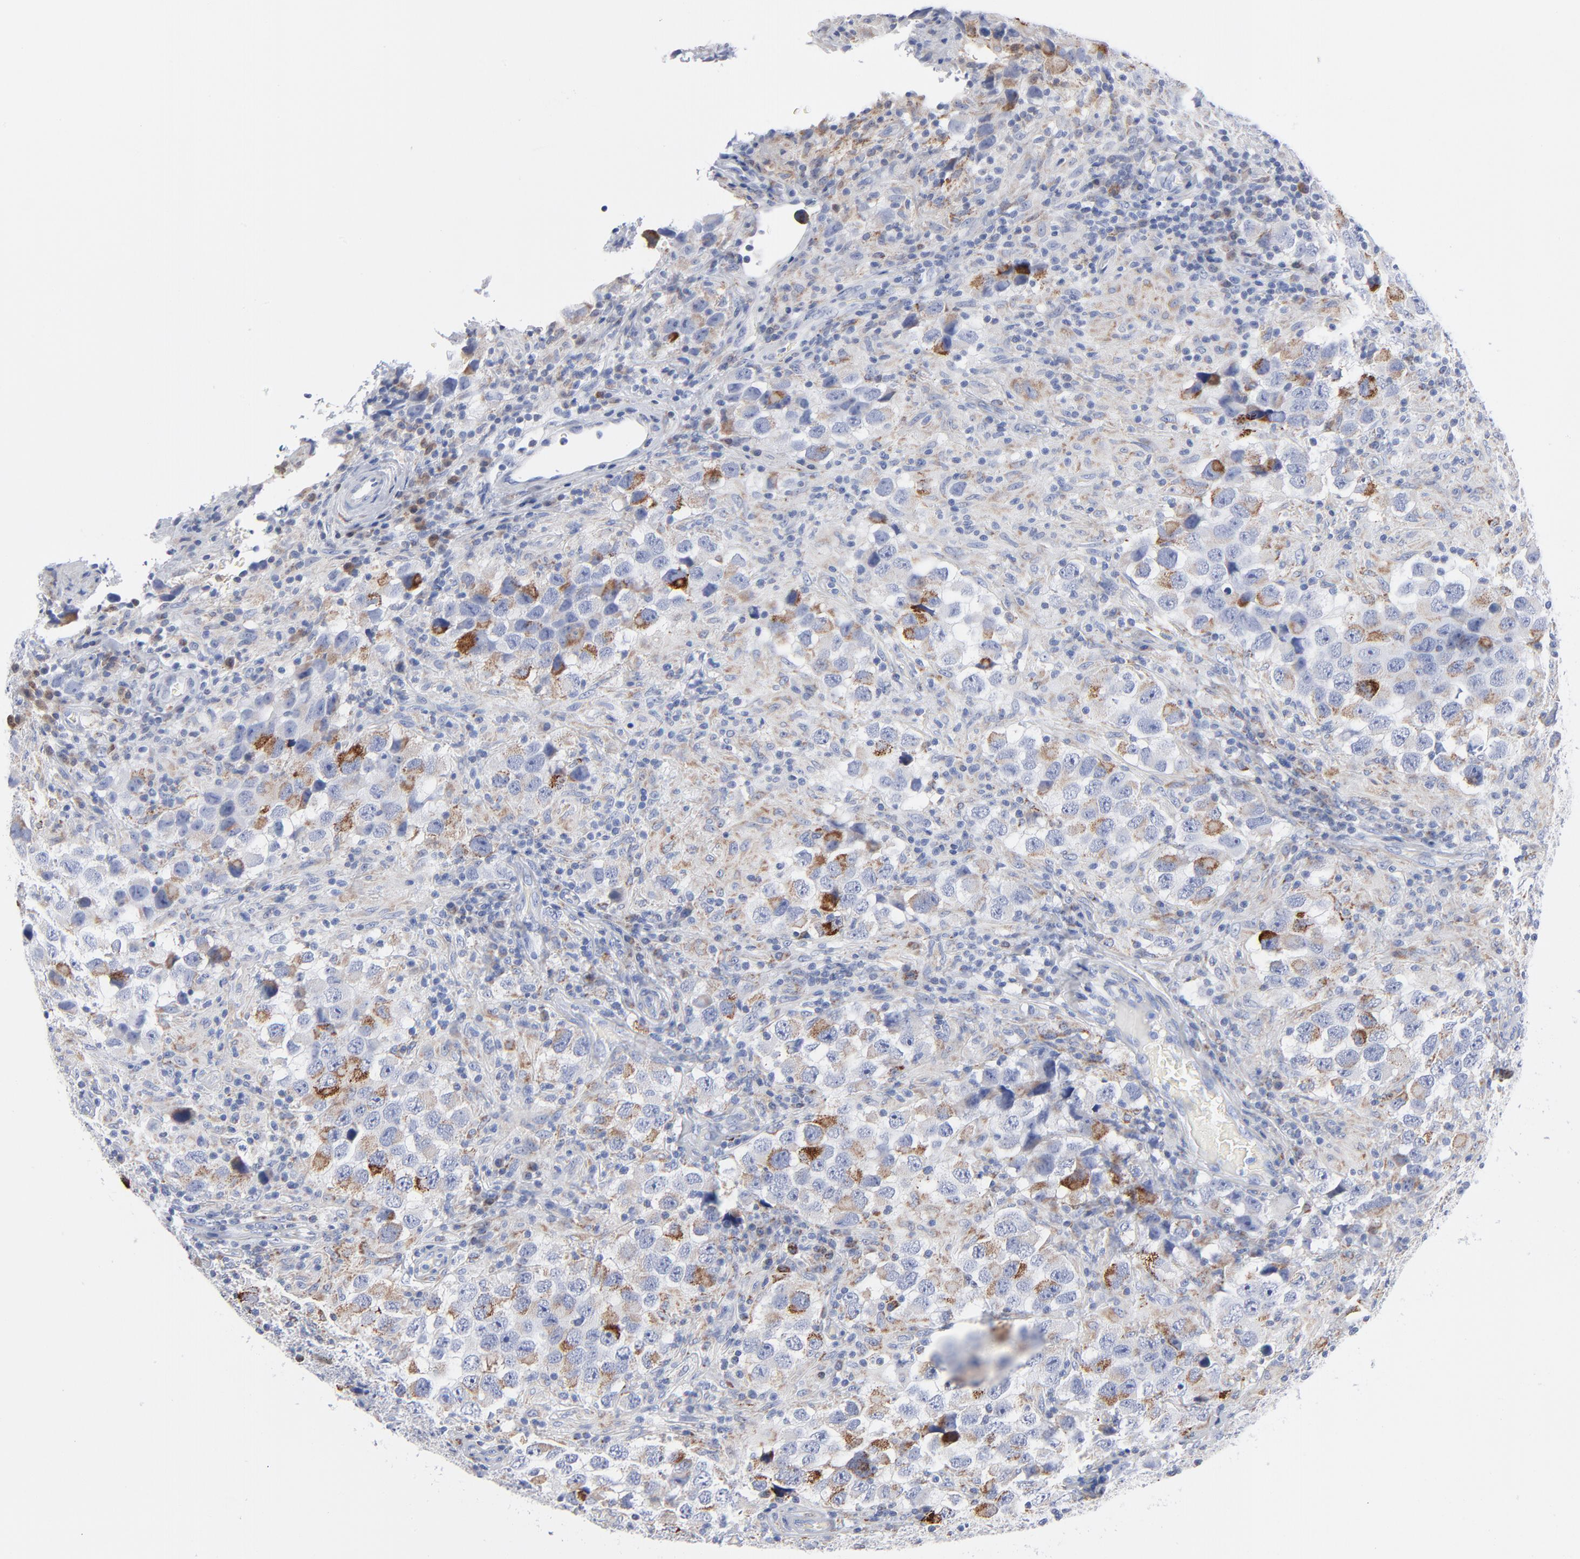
{"staining": {"intensity": "negative", "quantity": "none", "location": "none"}, "tissue": "testis cancer", "cell_type": "Tumor cells", "image_type": "cancer", "snomed": [{"axis": "morphology", "description": "Carcinoma, Embryonal, NOS"}, {"axis": "topography", "description": "Testis"}], "caption": "This is an immunohistochemistry photomicrograph of embryonal carcinoma (testis). There is no positivity in tumor cells.", "gene": "CHCHD10", "patient": {"sex": "male", "age": 21}}